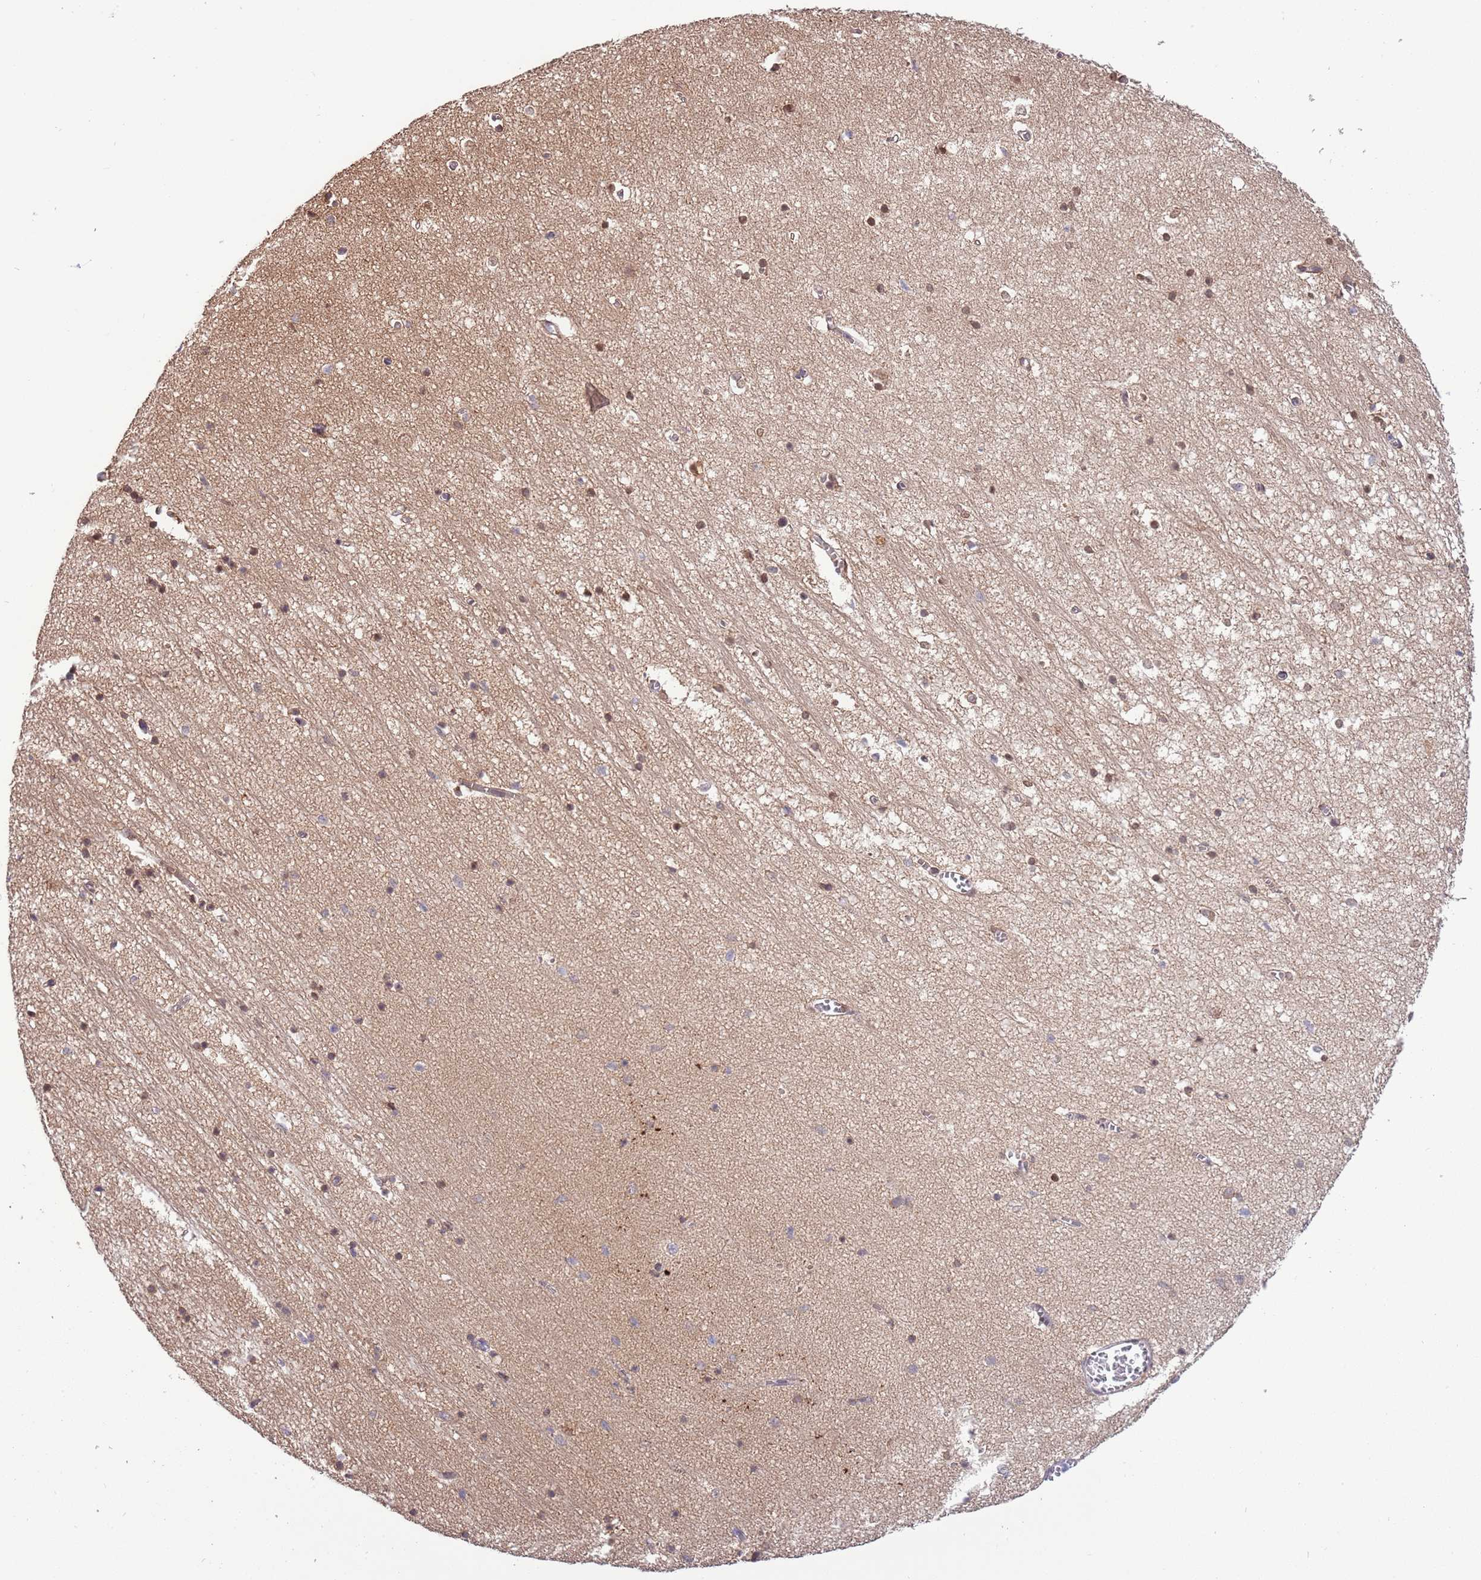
{"staining": {"intensity": "moderate", "quantity": "25%-75%", "location": "cytoplasmic/membranous,nuclear"}, "tissue": "hippocampus", "cell_type": "Glial cells", "image_type": "normal", "snomed": [{"axis": "morphology", "description": "Normal tissue, NOS"}, {"axis": "topography", "description": "Hippocampus"}], "caption": "Immunohistochemistry (DAB (3,3'-diaminobenzidine)) staining of benign human hippocampus shows moderate cytoplasmic/membranous,nuclear protein expression in approximately 25%-75% of glial cells. (DAB (3,3'-diaminobenzidine) IHC with brightfield microscopy, high magnification).", "gene": "ZNF665", "patient": {"sex": "female", "age": 64}}